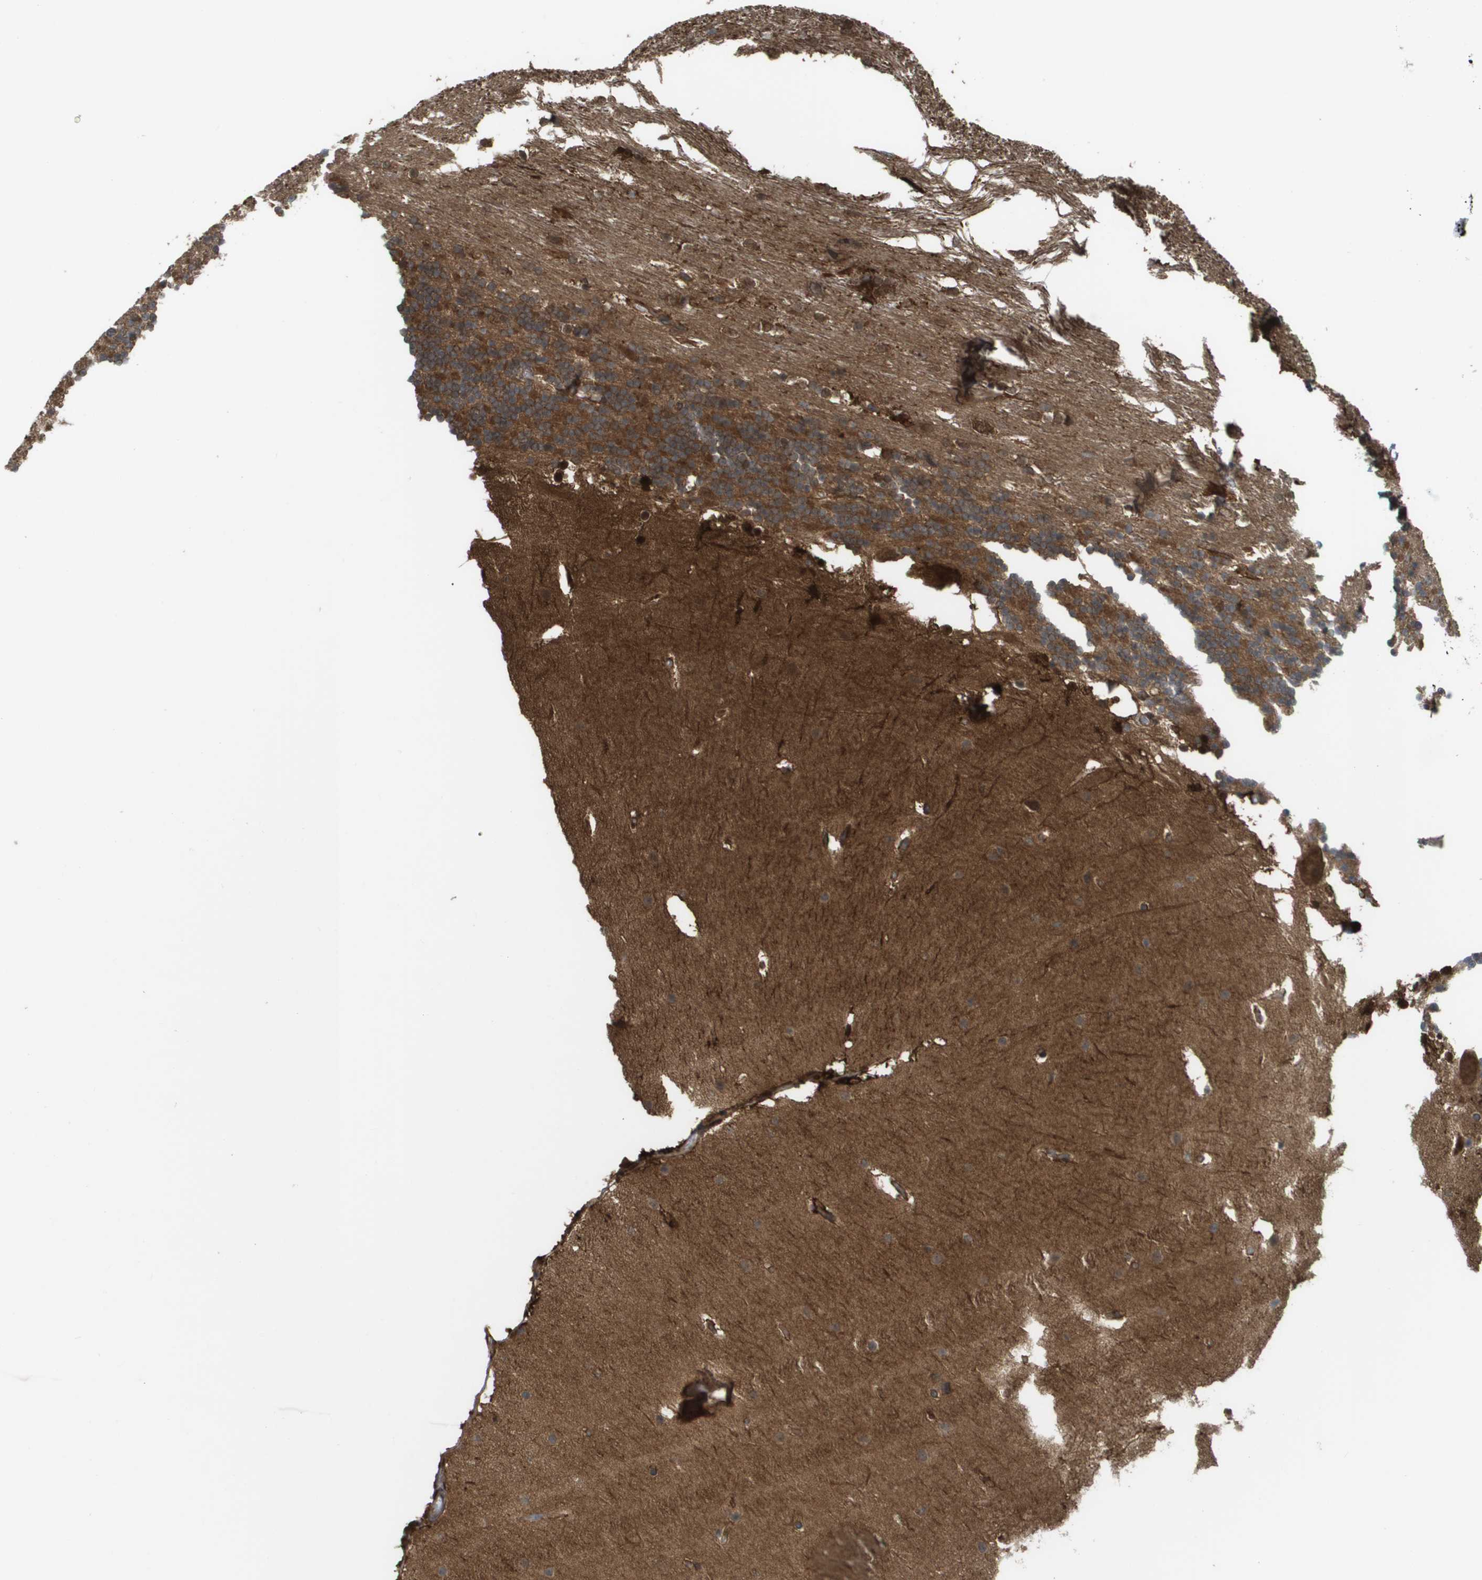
{"staining": {"intensity": "moderate", "quantity": ">75%", "location": "cytoplasmic/membranous"}, "tissue": "cerebellum", "cell_type": "Cells in granular layer", "image_type": "normal", "snomed": [{"axis": "morphology", "description": "Normal tissue, NOS"}, {"axis": "topography", "description": "Cerebellum"}], "caption": "A photomicrograph showing moderate cytoplasmic/membranous staining in approximately >75% of cells in granular layer in unremarkable cerebellum, as visualized by brown immunohistochemical staining.", "gene": "CTPS2", "patient": {"sex": "female", "age": 19}}